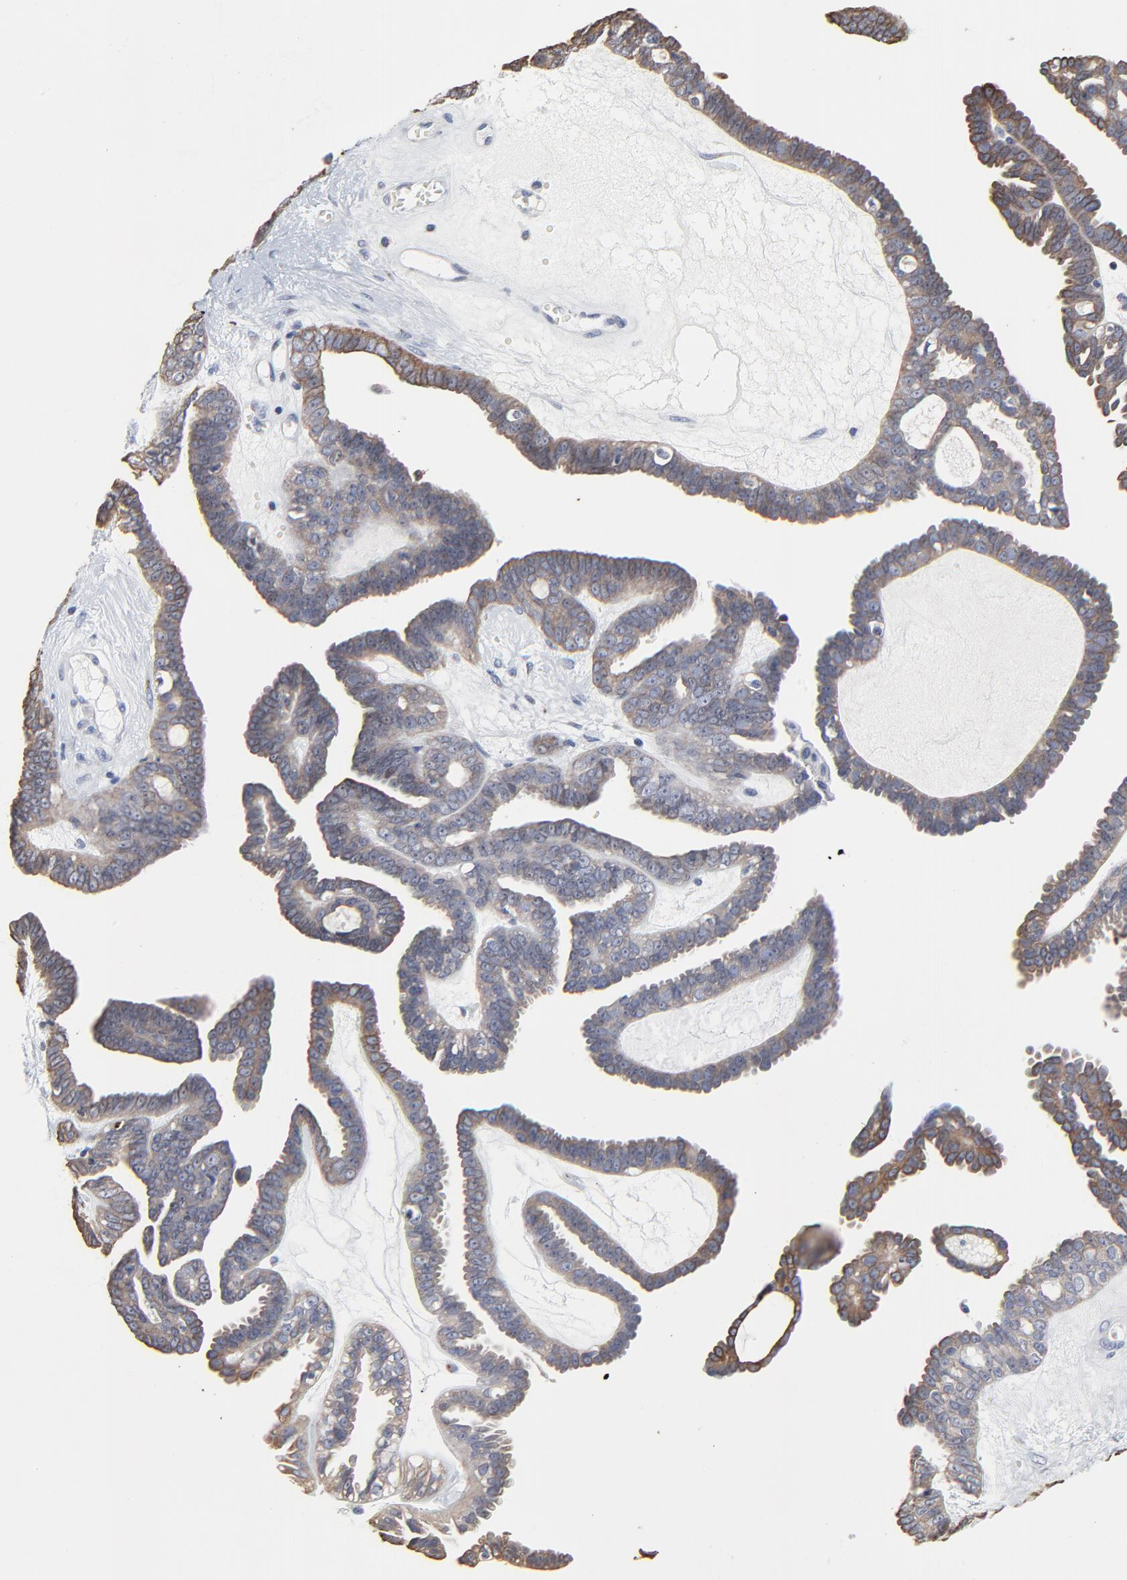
{"staining": {"intensity": "weak", "quantity": ">75%", "location": "cytoplasmic/membranous"}, "tissue": "ovarian cancer", "cell_type": "Tumor cells", "image_type": "cancer", "snomed": [{"axis": "morphology", "description": "Cystadenocarcinoma, serous, NOS"}, {"axis": "topography", "description": "Ovary"}], "caption": "Weak cytoplasmic/membranous protein expression is seen in about >75% of tumor cells in ovarian cancer (serous cystadenocarcinoma). (IHC, brightfield microscopy, high magnification).", "gene": "LNX1", "patient": {"sex": "female", "age": 71}}